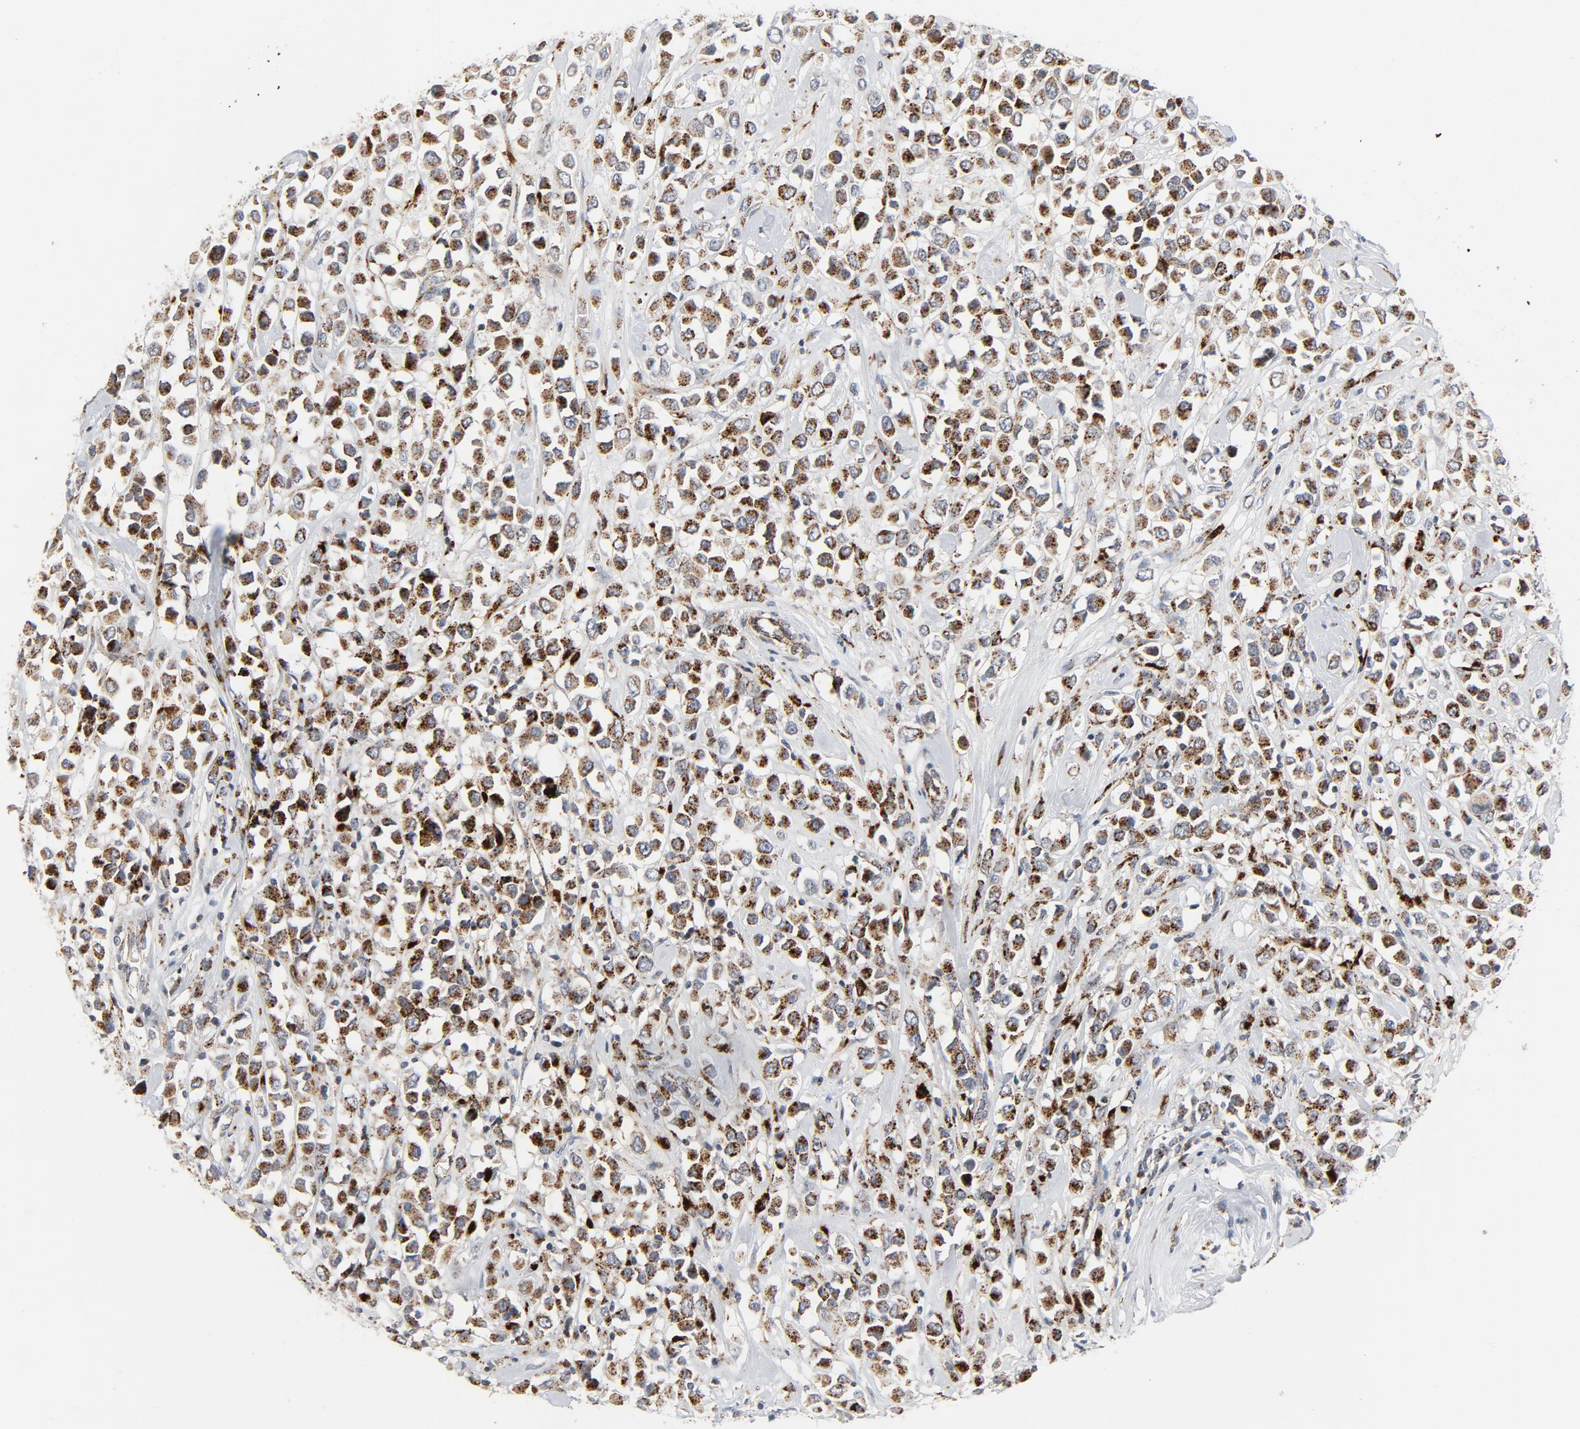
{"staining": {"intensity": "strong", "quantity": ">75%", "location": "cytoplasmic/membranous"}, "tissue": "breast cancer", "cell_type": "Tumor cells", "image_type": "cancer", "snomed": [{"axis": "morphology", "description": "Duct carcinoma"}, {"axis": "topography", "description": "Breast"}], "caption": "Immunohistochemical staining of human breast intraductal carcinoma displays strong cytoplasmic/membranous protein positivity in approximately >75% of tumor cells.", "gene": "AKT2", "patient": {"sex": "female", "age": 61}}